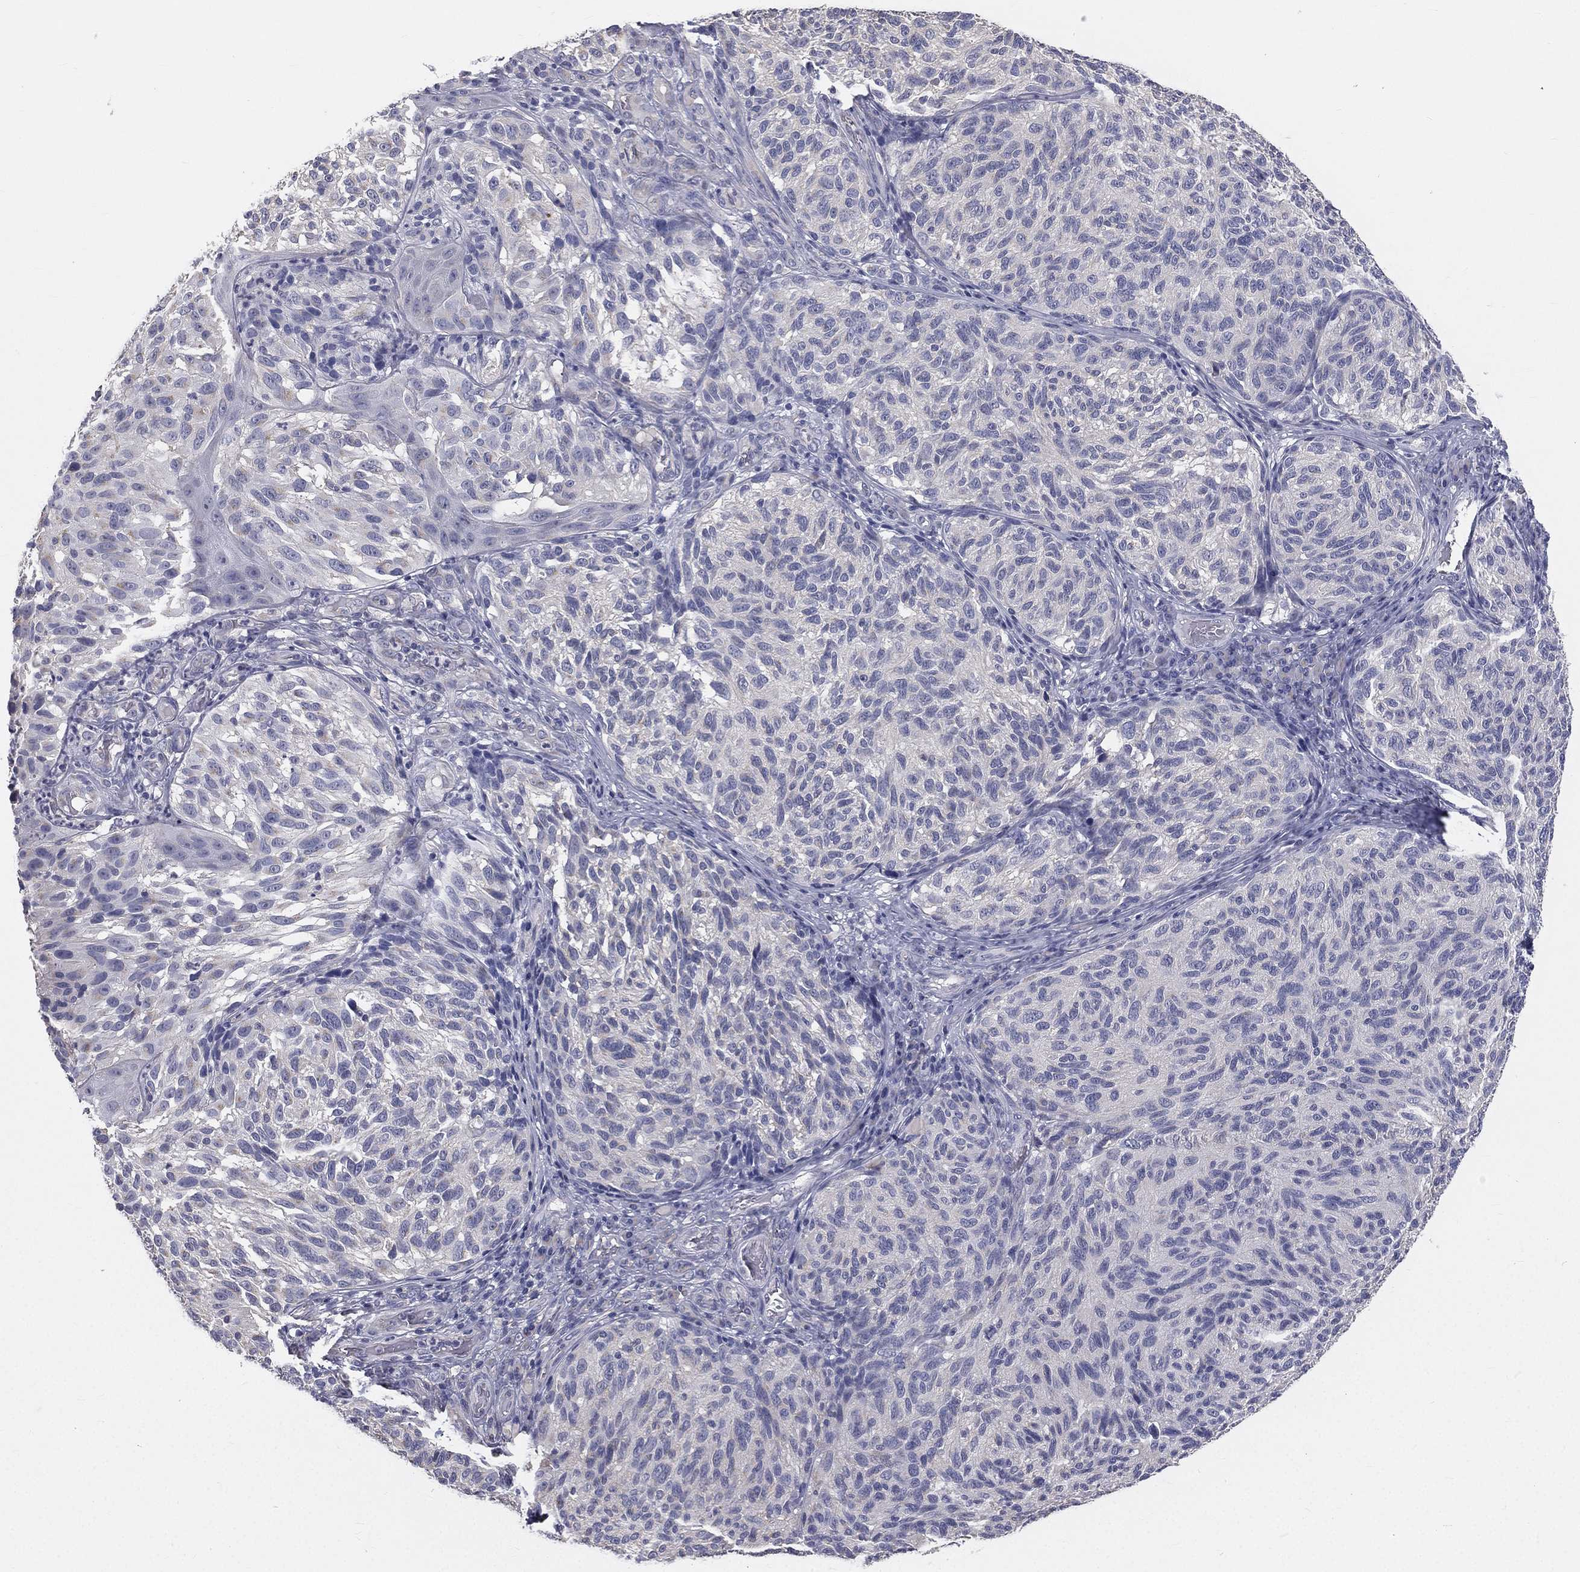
{"staining": {"intensity": "negative", "quantity": "none", "location": "none"}, "tissue": "melanoma", "cell_type": "Tumor cells", "image_type": "cancer", "snomed": [{"axis": "morphology", "description": "Malignant melanoma, NOS"}, {"axis": "topography", "description": "Skin"}], "caption": "Immunohistochemical staining of human melanoma demonstrates no significant positivity in tumor cells.", "gene": "MUC13", "patient": {"sex": "female", "age": 73}}